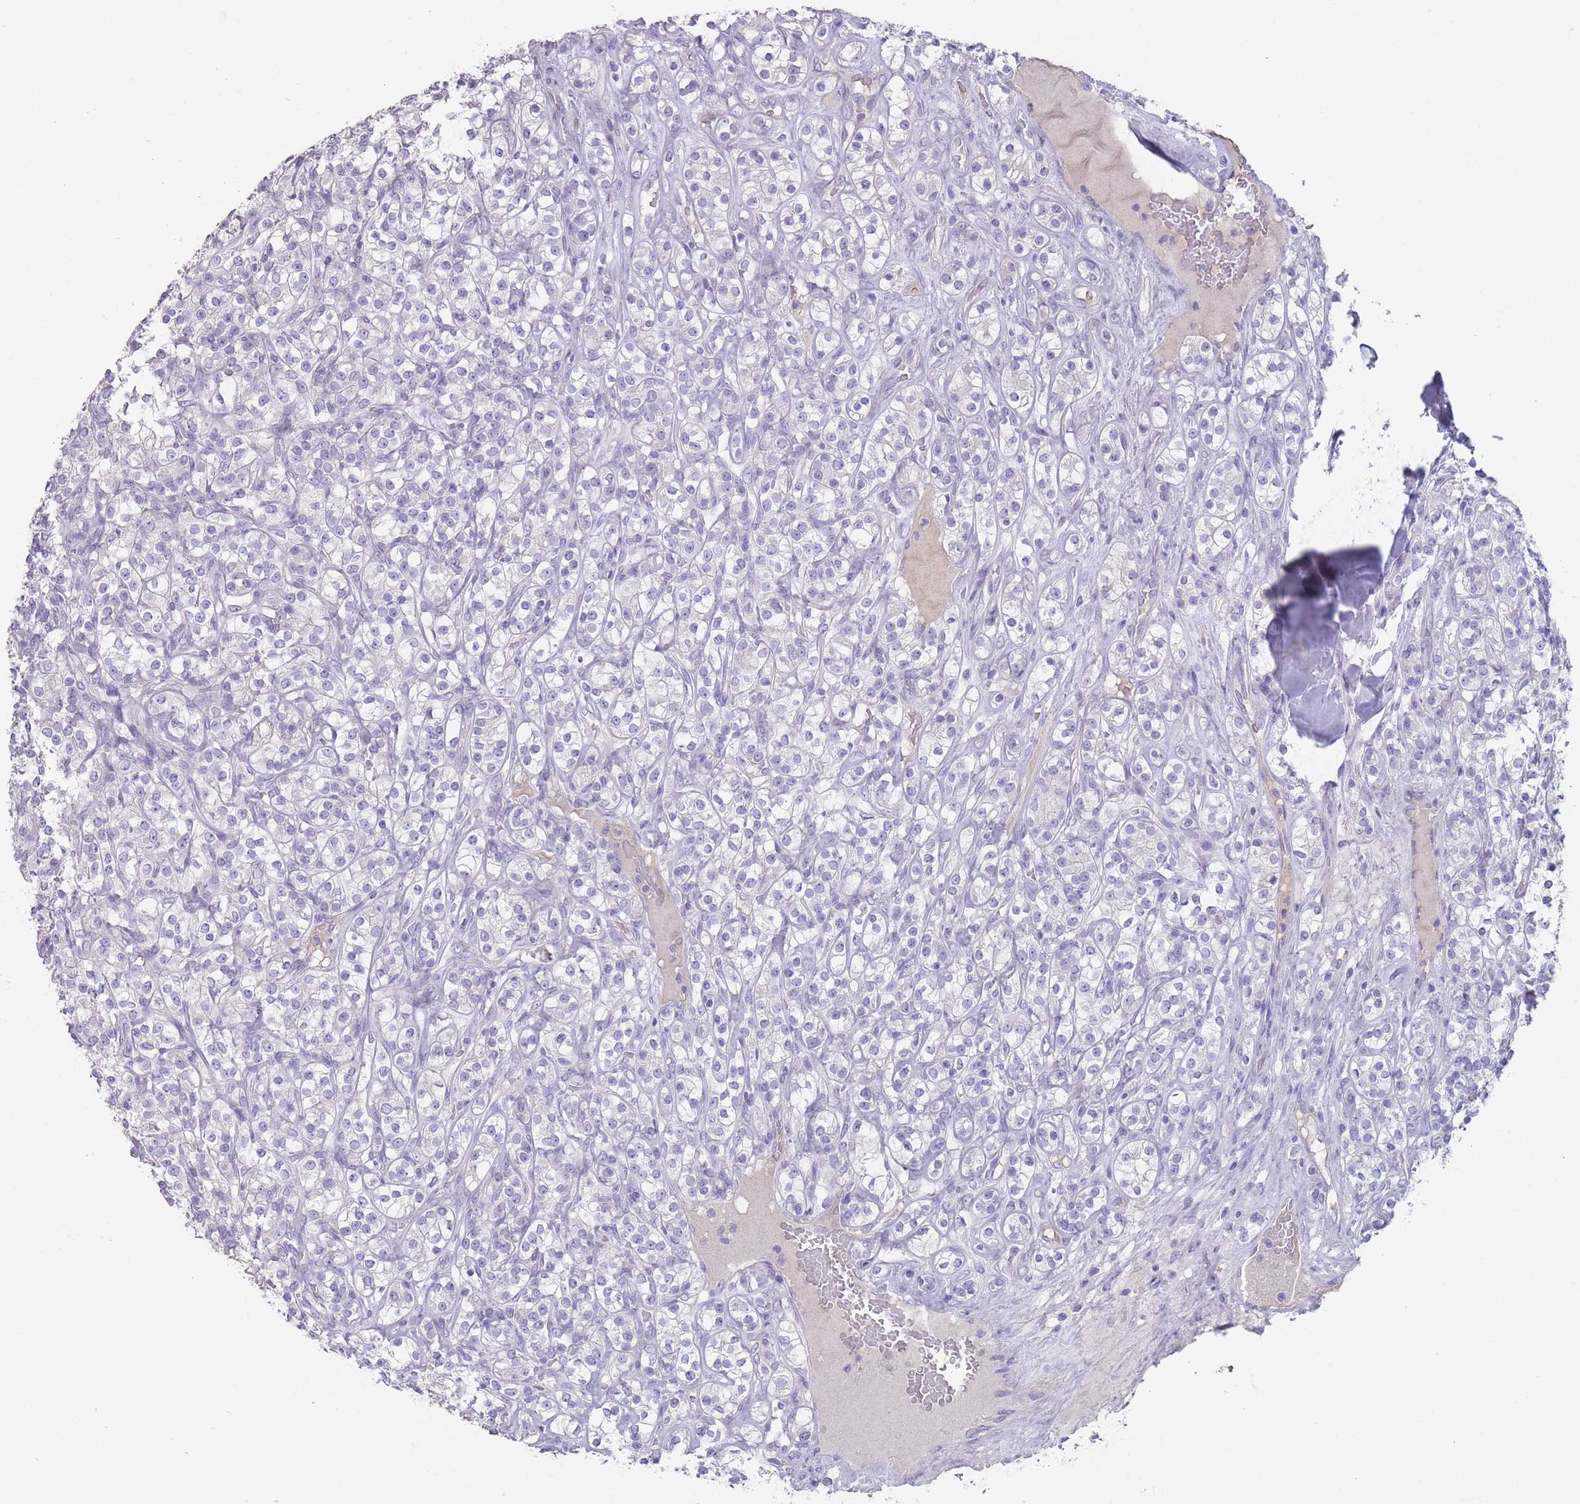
{"staining": {"intensity": "negative", "quantity": "none", "location": "none"}, "tissue": "renal cancer", "cell_type": "Tumor cells", "image_type": "cancer", "snomed": [{"axis": "morphology", "description": "Adenocarcinoma, NOS"}, {"axis": "topography", "description": "Kidney"}], "caption": "A photomicrograph of renal cancer stained for a protein displays no brown staining in tumor cells.", "gene": "RHBG", "patient": {"sex": "male", "age": 77}}